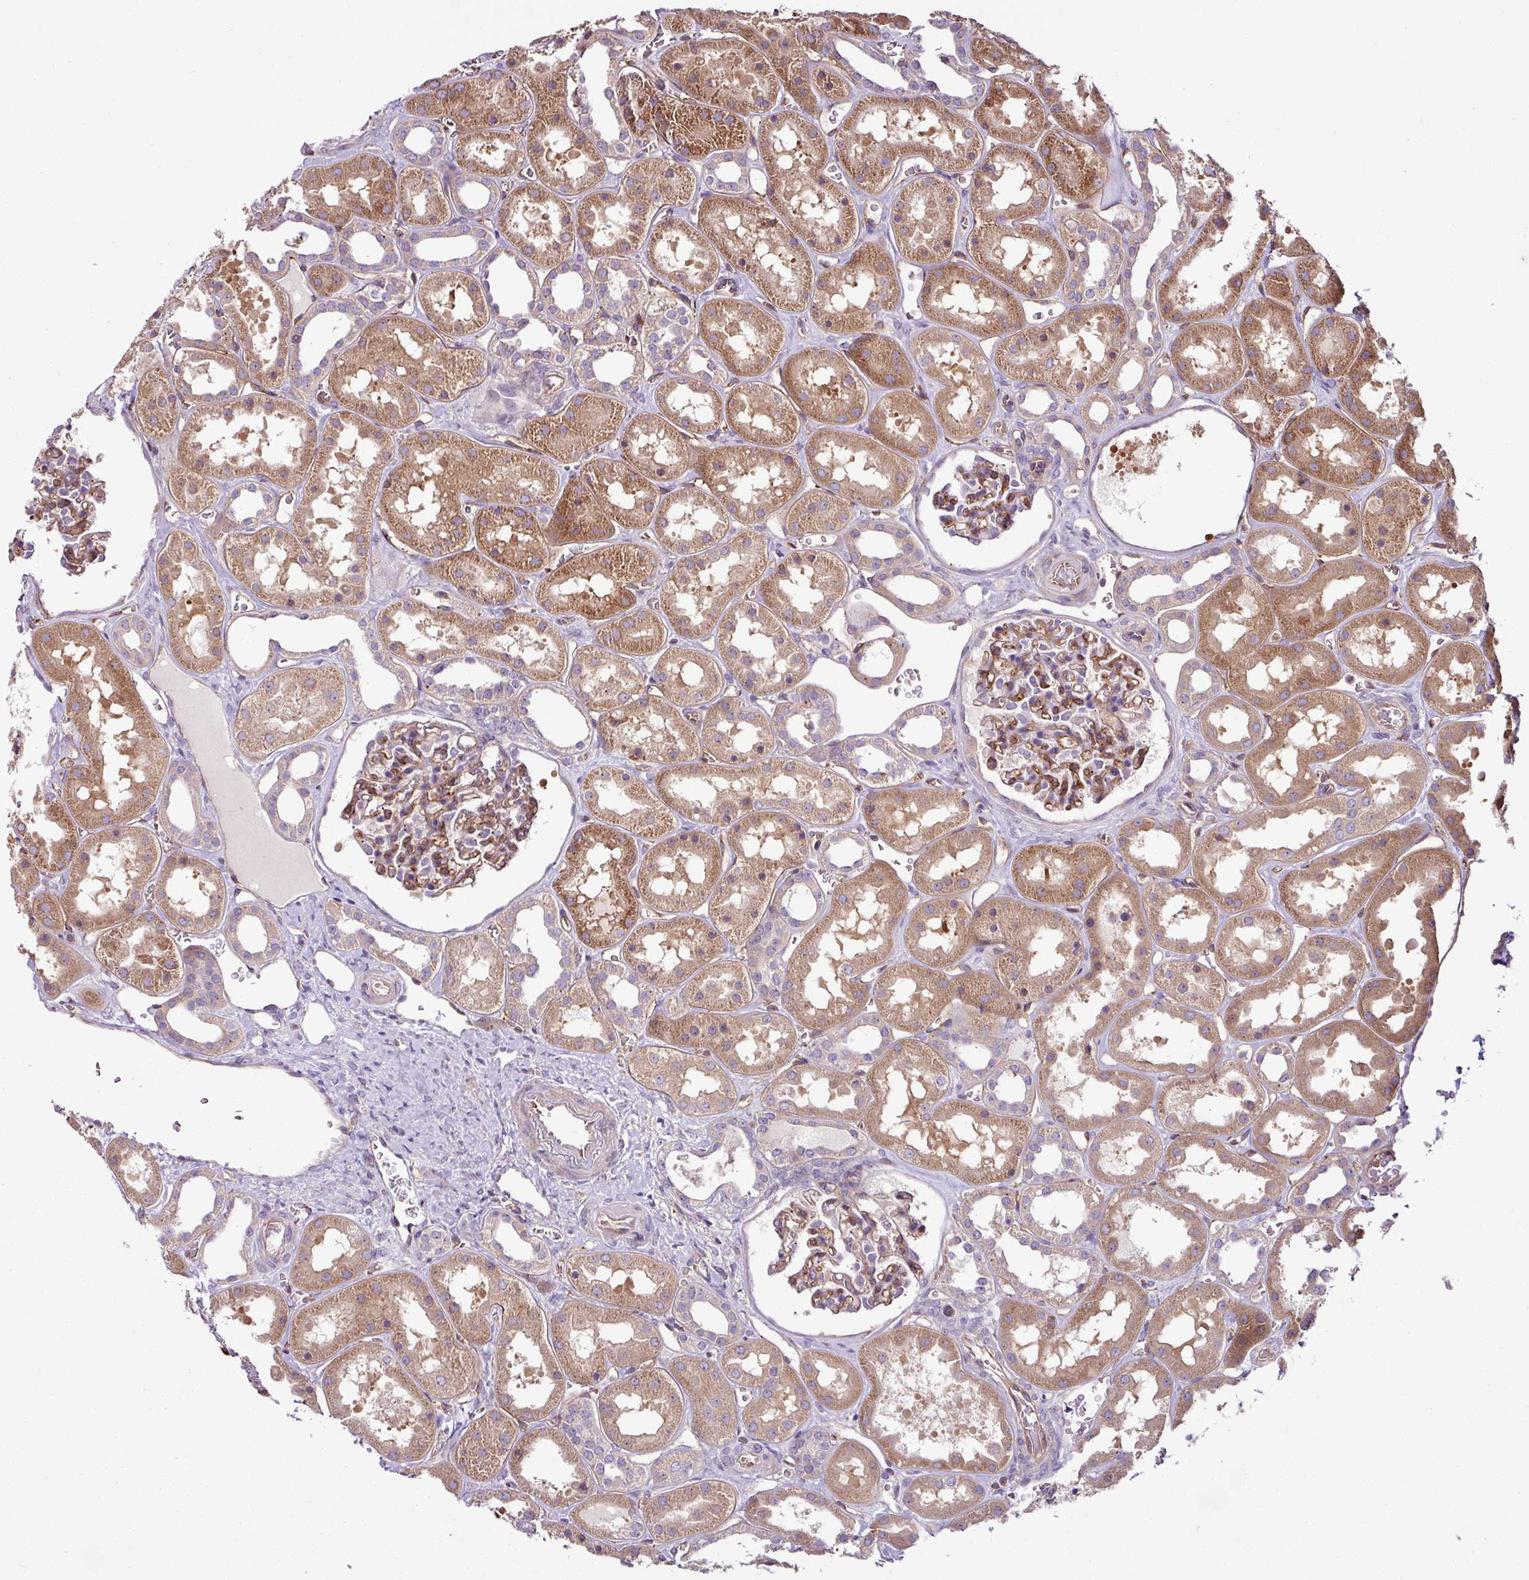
{"staining": {"intensity": "moderate", "quantity": "25%-75%", "location": "cytoplasmic/membranous"}, "tissue": "kidney", "cell_type": "Cells in glomeruli", "image_type": "normal", "snomed": [{"axis": "morphology", "description": "Normal tissue, NOS"}, {"axis": "topography", "description": "Kidney"}], "caption": "Human kidney stained for a protein (brown) reveals moderate cytoplasmic/membranous positive positivity in approximately 25%-75% of cells in glomeruli.", "gene": "ZNF106", "patient": {"sex": "female", "age": 41}}